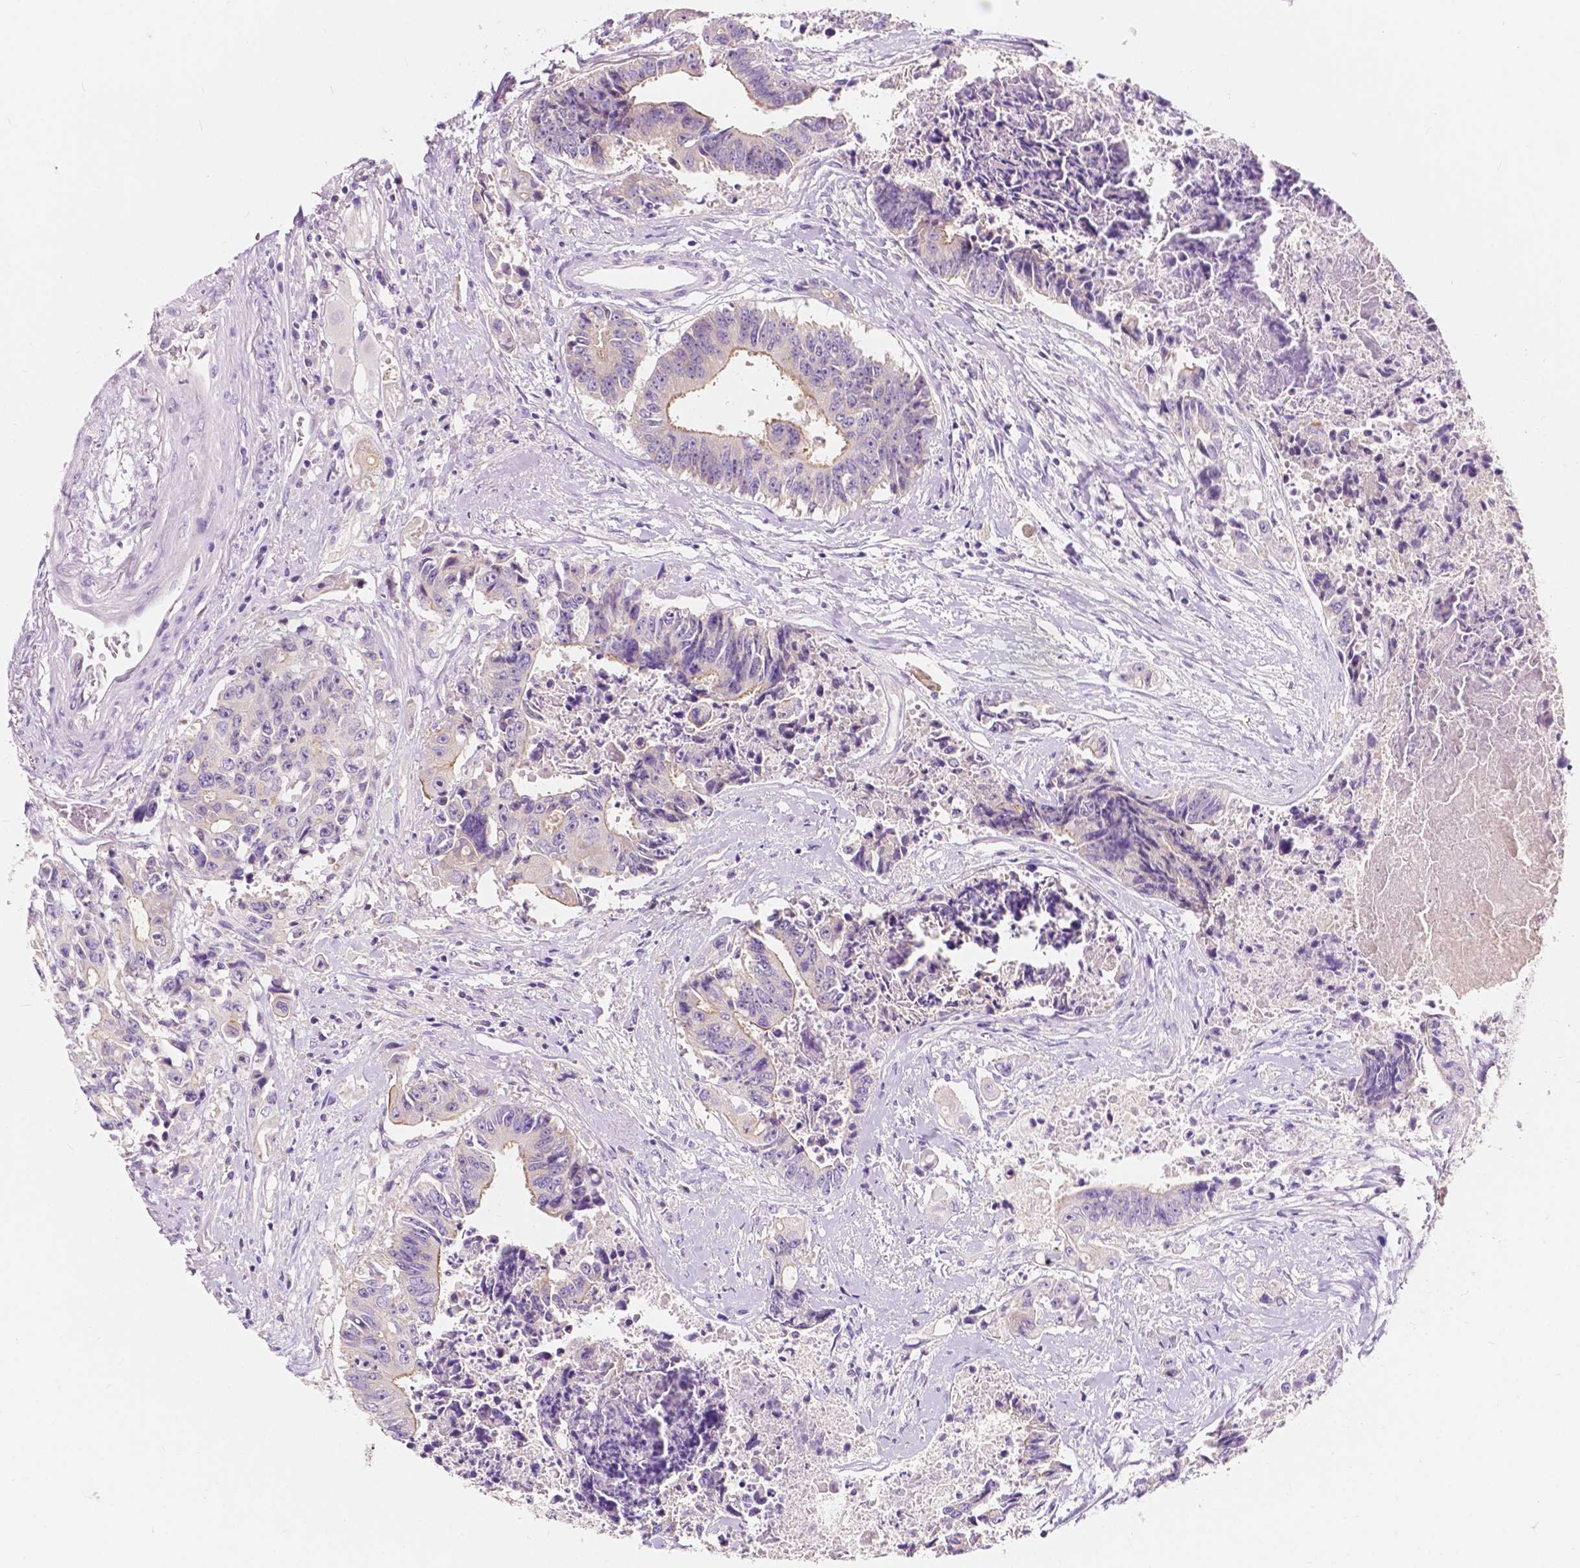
{"staining": {"intensity": "negative", "quantity": "none", "location": "none"}, "tissue": "colorectal cancer", "cell_type": "Tumor cells", "image_type": "cancer", "snomed": [{"axis": "morphology", "description": "Adenocarcinoma, NOS"}, {"axis": "topography", "description": "Rectum"}], "caption": "Tumor cells show no significant protein expression in colorectal adenocarcinoma.", "gene": "SIRT2", "patient": {"sex": "male", "age": 54}}